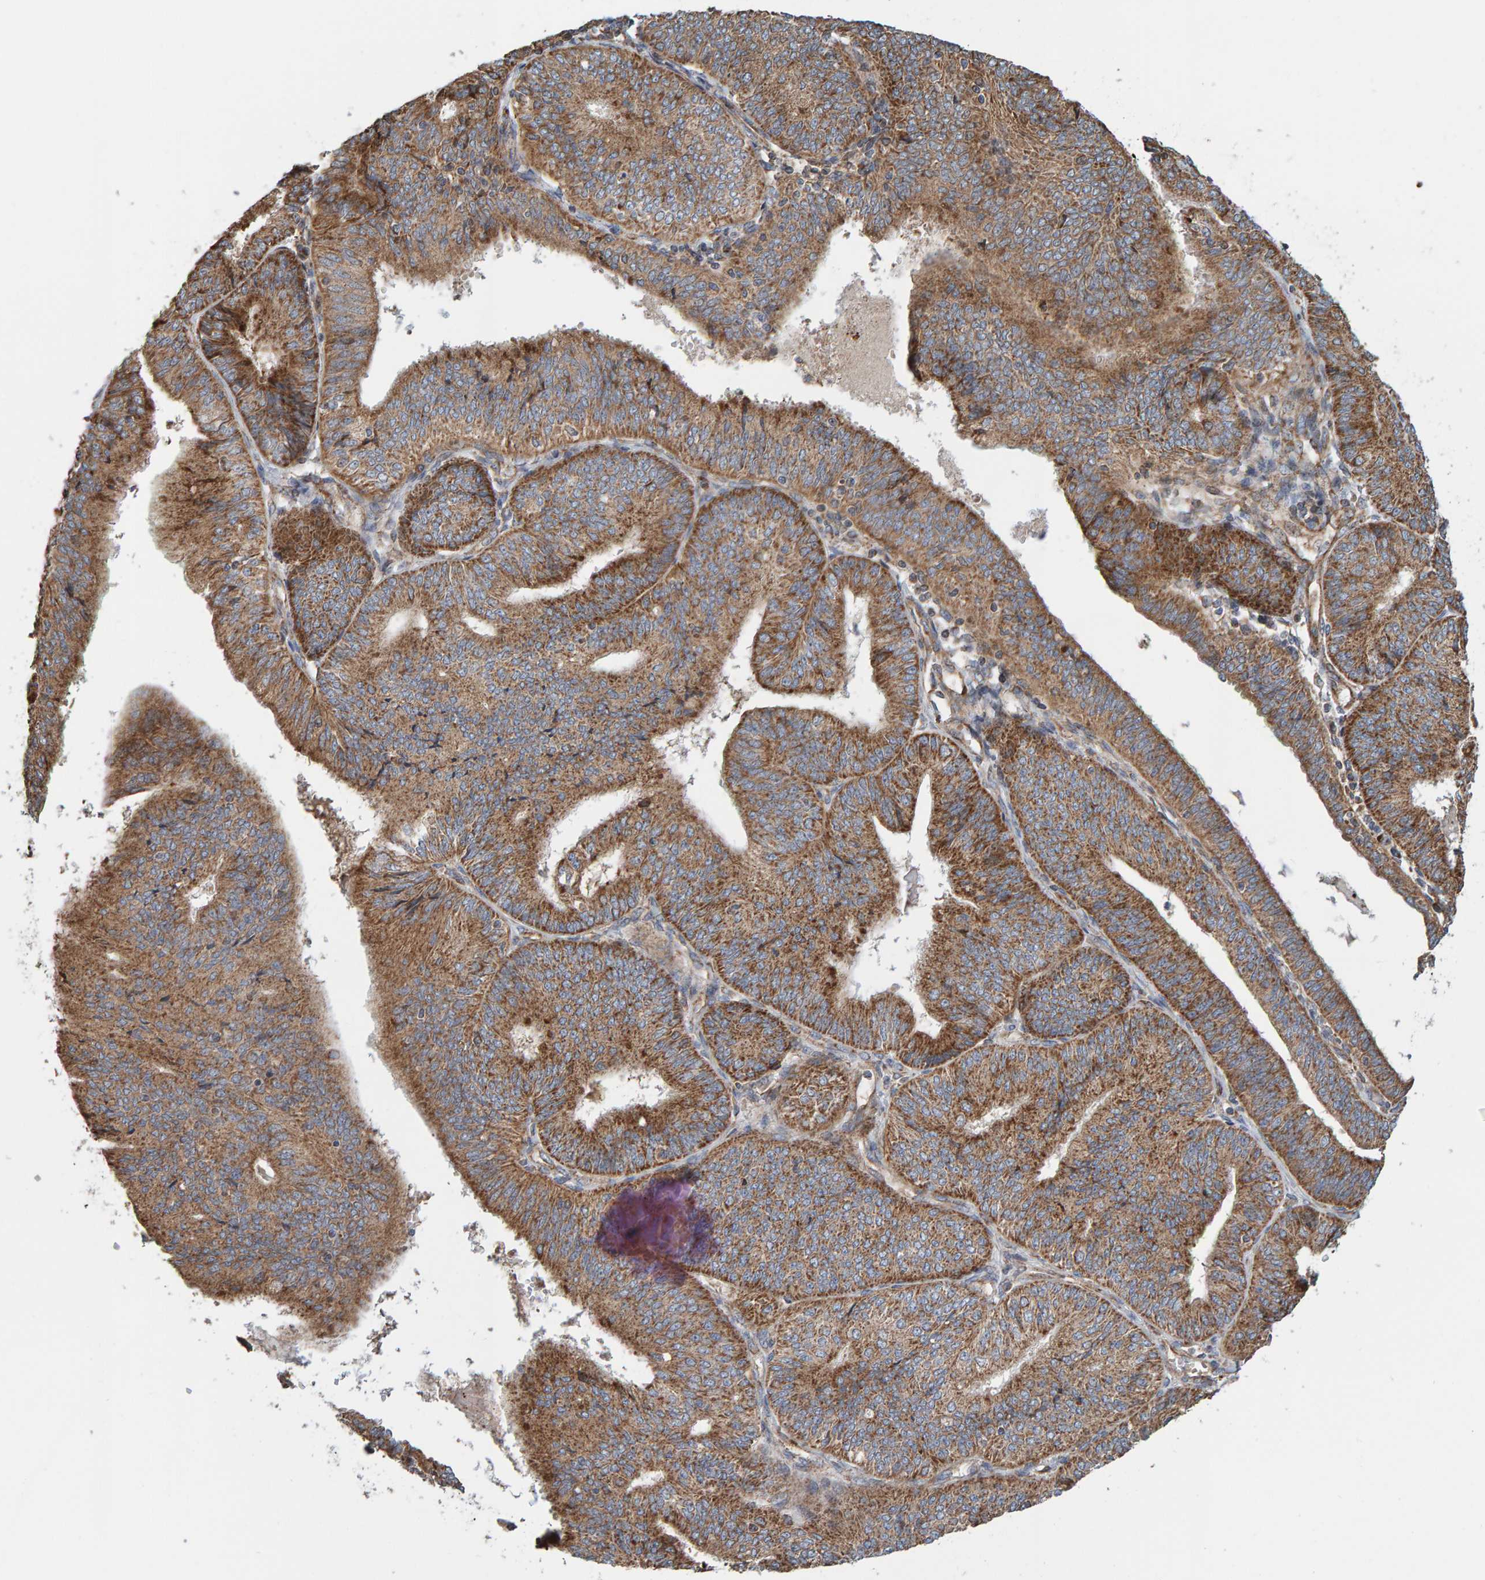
{"staining": {"intensity": "strong", "quantity": ">75%", "location": "cytoplasmic/membranous"}, "tissue": "endometrial cancer", "cell_type": "Tumor cells", "image_type": "cancer", "snomed": [{"axis": "morphology", "description": "Adenocarcinoma, NOS"}, {"axis": "topography", "description": "Endometrium"}], "caption": "Immunohistochemical staining of human endometrial cancer (adenocarcinoma) exhibits high levels of strong cytoplasmic/membranous staining in approximately >75% of tumor cells.", "gene": "MRPL45", "patient": {"sex": "female", "age": 58}}